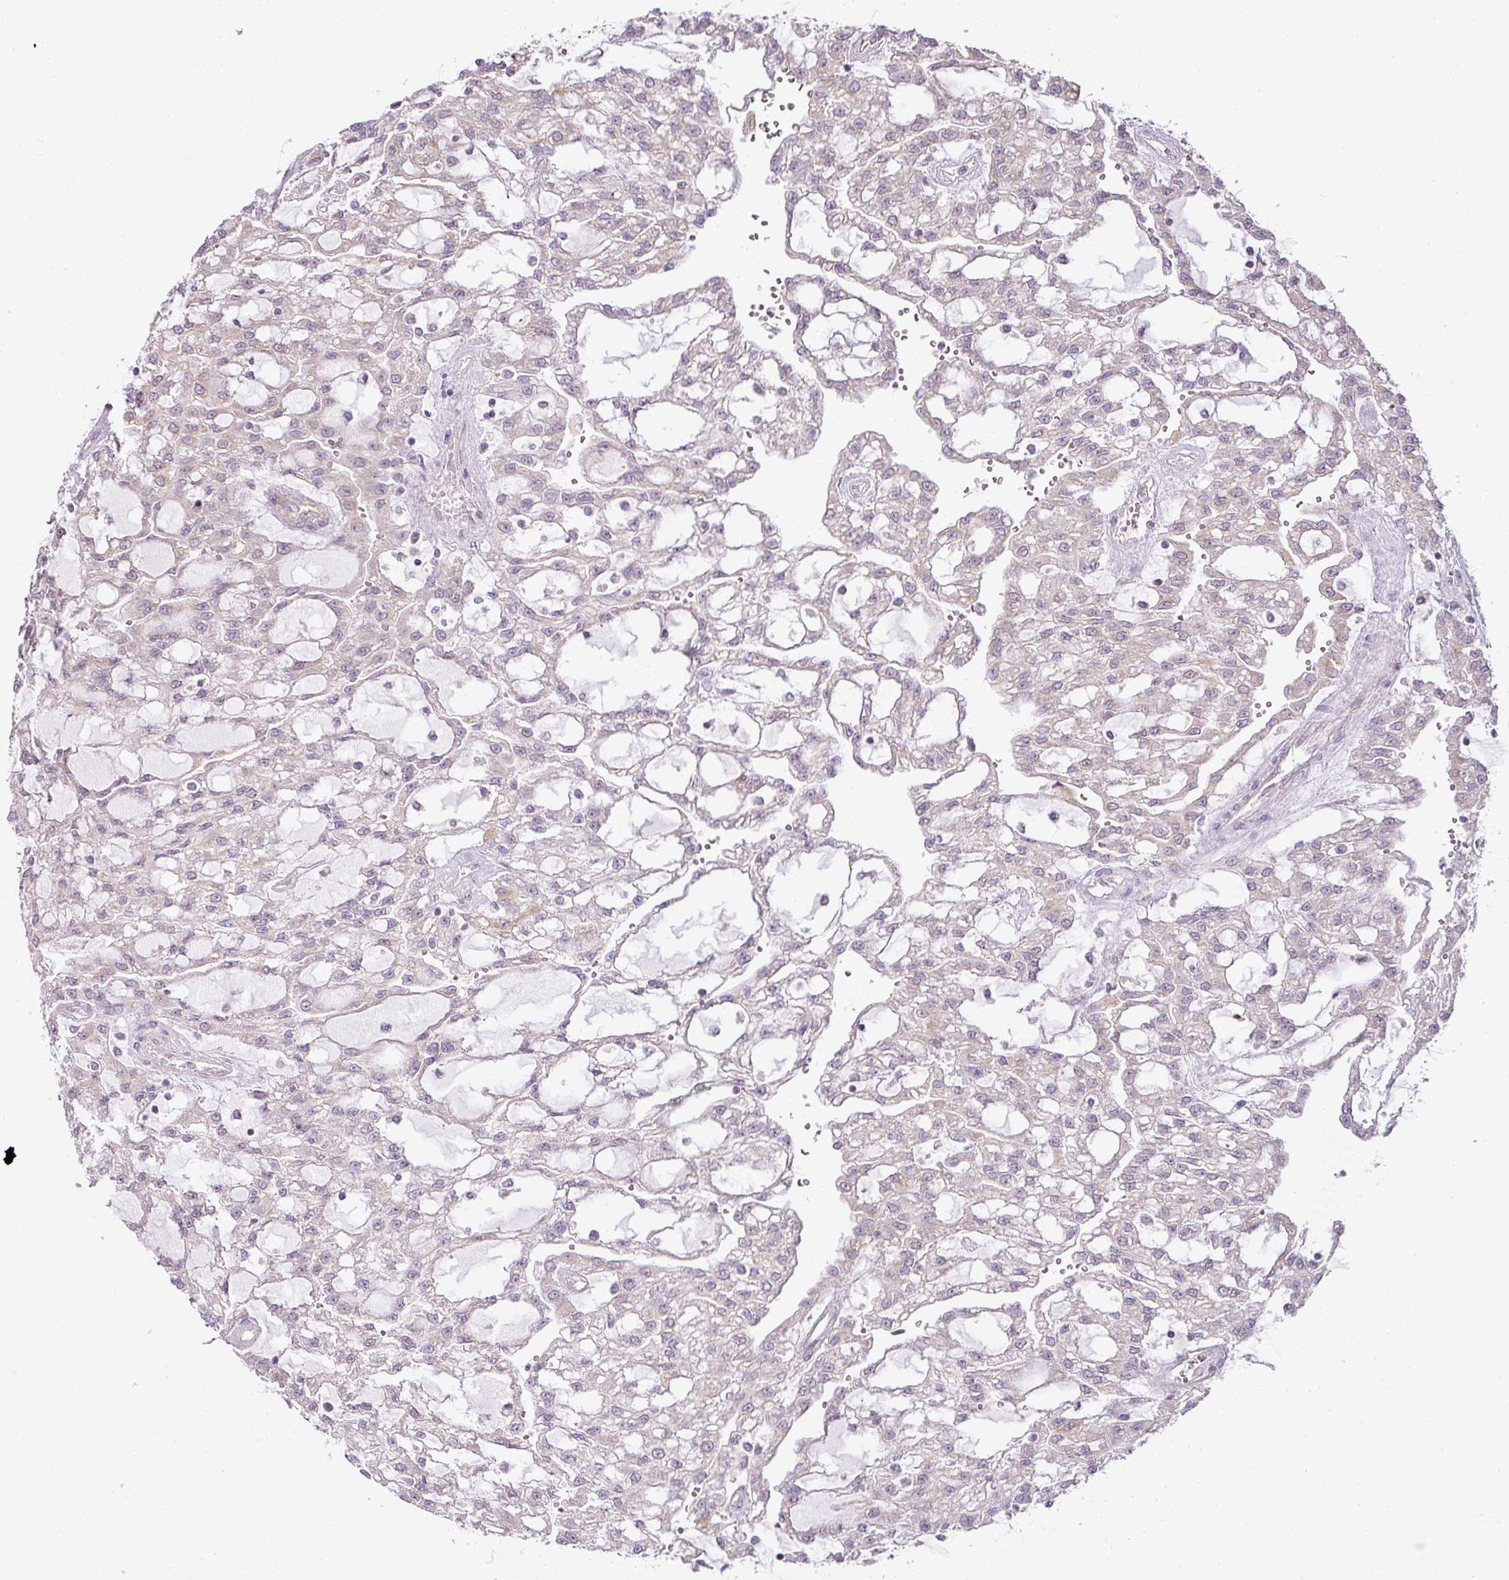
{"staining": {"intensity": "weak", "quantity": "<25%", "location": "cytoplasmic/membranous"}, "tissue": "renal cancer", "cell_type": "Tumor cells", "image_type": "cancer", "snomed": [{"axis": "morphology", "description": "Adenocarcinoma, NOS"}, {"axis": "topography", "description": "Kidney"}], "caption": "An IHC image of adenocarcinoma (renal) is shown. There is no staining in tumor cells of adenocarcinoma (renal).", "gene": "LY75", "patient": {"sex": "male", "age": 63}}